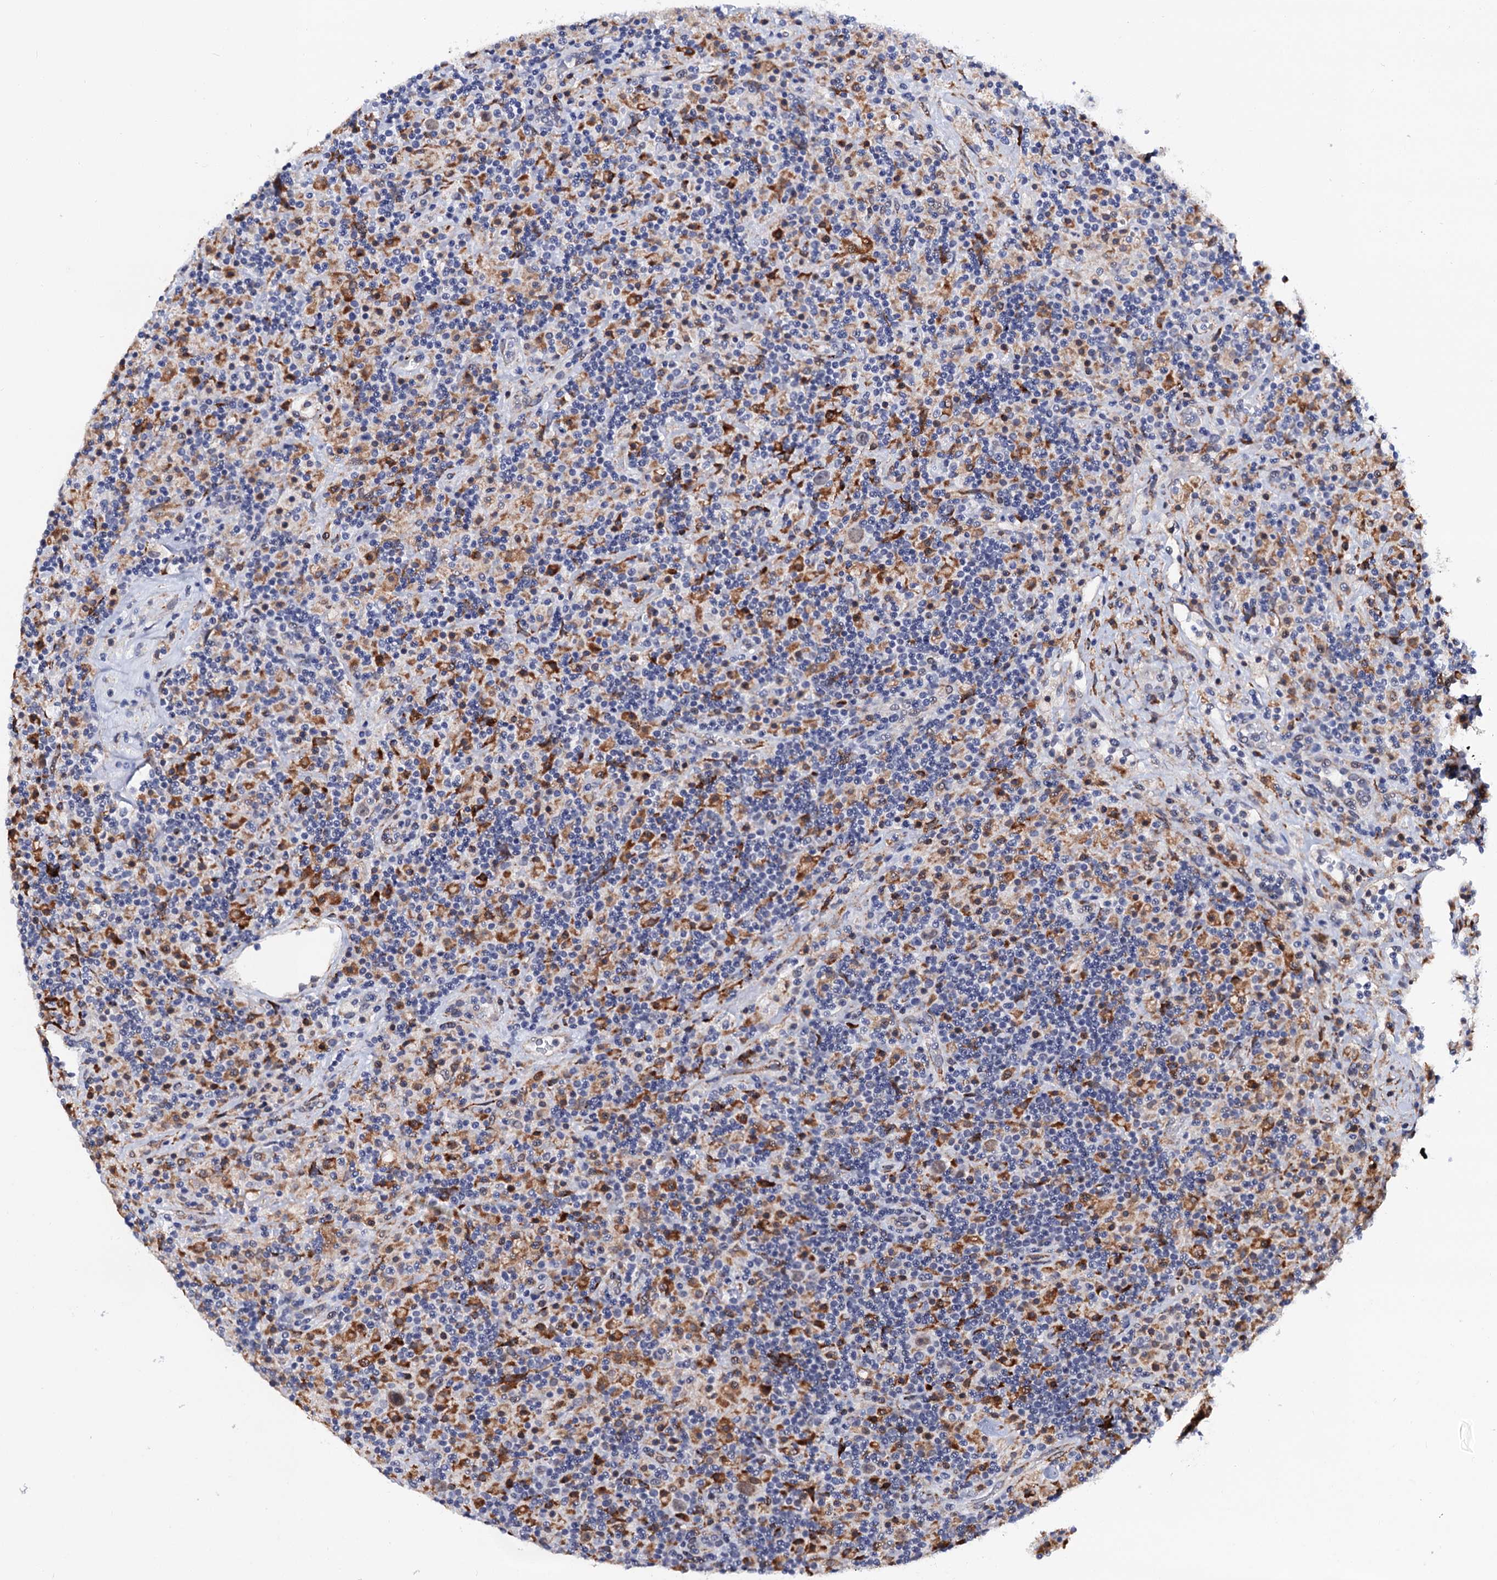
{"staining": {"intensity": "negative", "quantity": "none", "location": "none"}, "tissue": "lymphoma", "cell_type": "Tumor cells", "image_type": "cancer", "snomed": [{"axis": "morphology", "description": "Hodgkin's disease, NOS"}, {"axis": "topography", "description": "Lymph node"}], "caption": "There is no significant positivity in tumor cells of Hodgkin's disease.", "gene": "SLC7A10", "patient": {"sex": "male", "age": 70}}